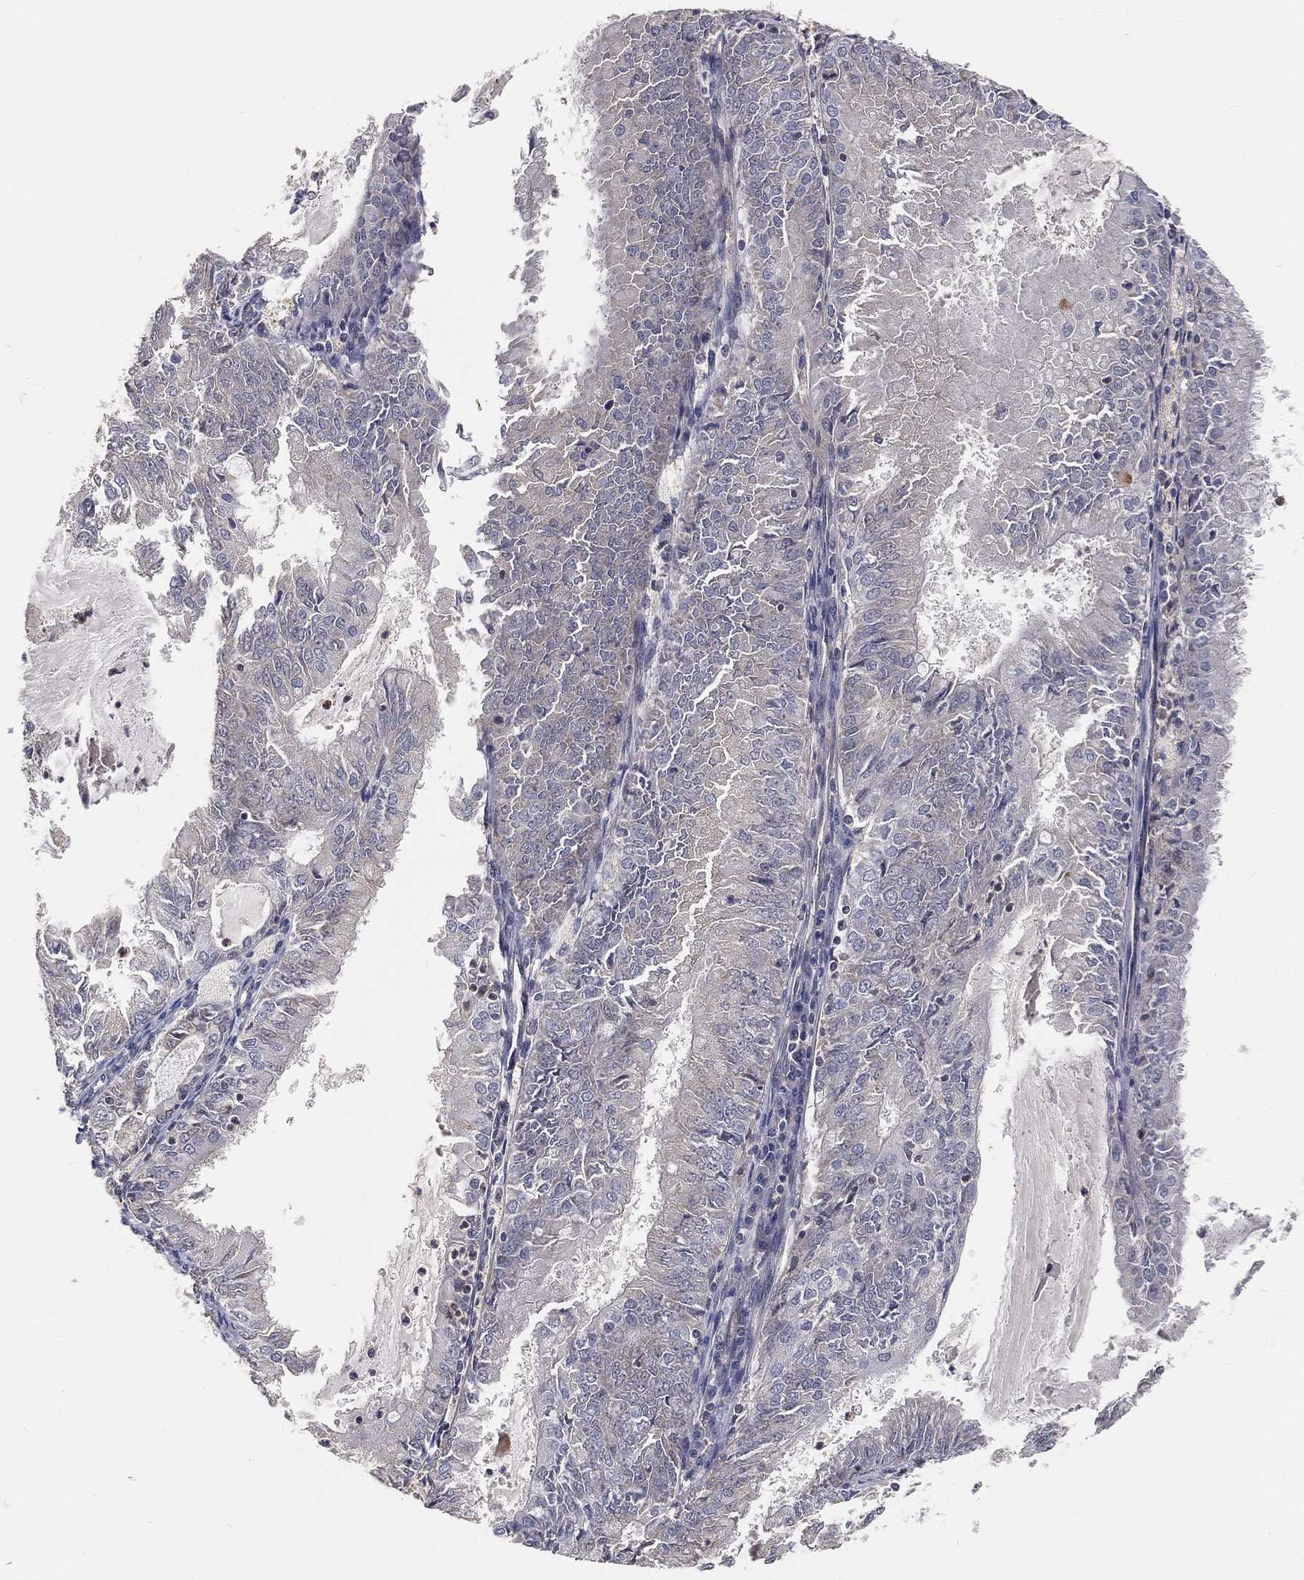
{"staining": {"intensity": "negative", "quantity": "none", "location": "none"}, "tissue": "endometrial cancer", "cell_type": "Tumor cells", "image_type": "cancer", "snomed": [{"axis": "morphology", "description": "Adenocarcinoma, NOS"}, {"axis": "topography", "description": "Endometrium"}], "caption": "Tumor cells show no significant protein positivity in endometrial cancer (adenocarcinoma).", "gene": "MAPK1", "patient": {"sex": "female", "age": 57}}